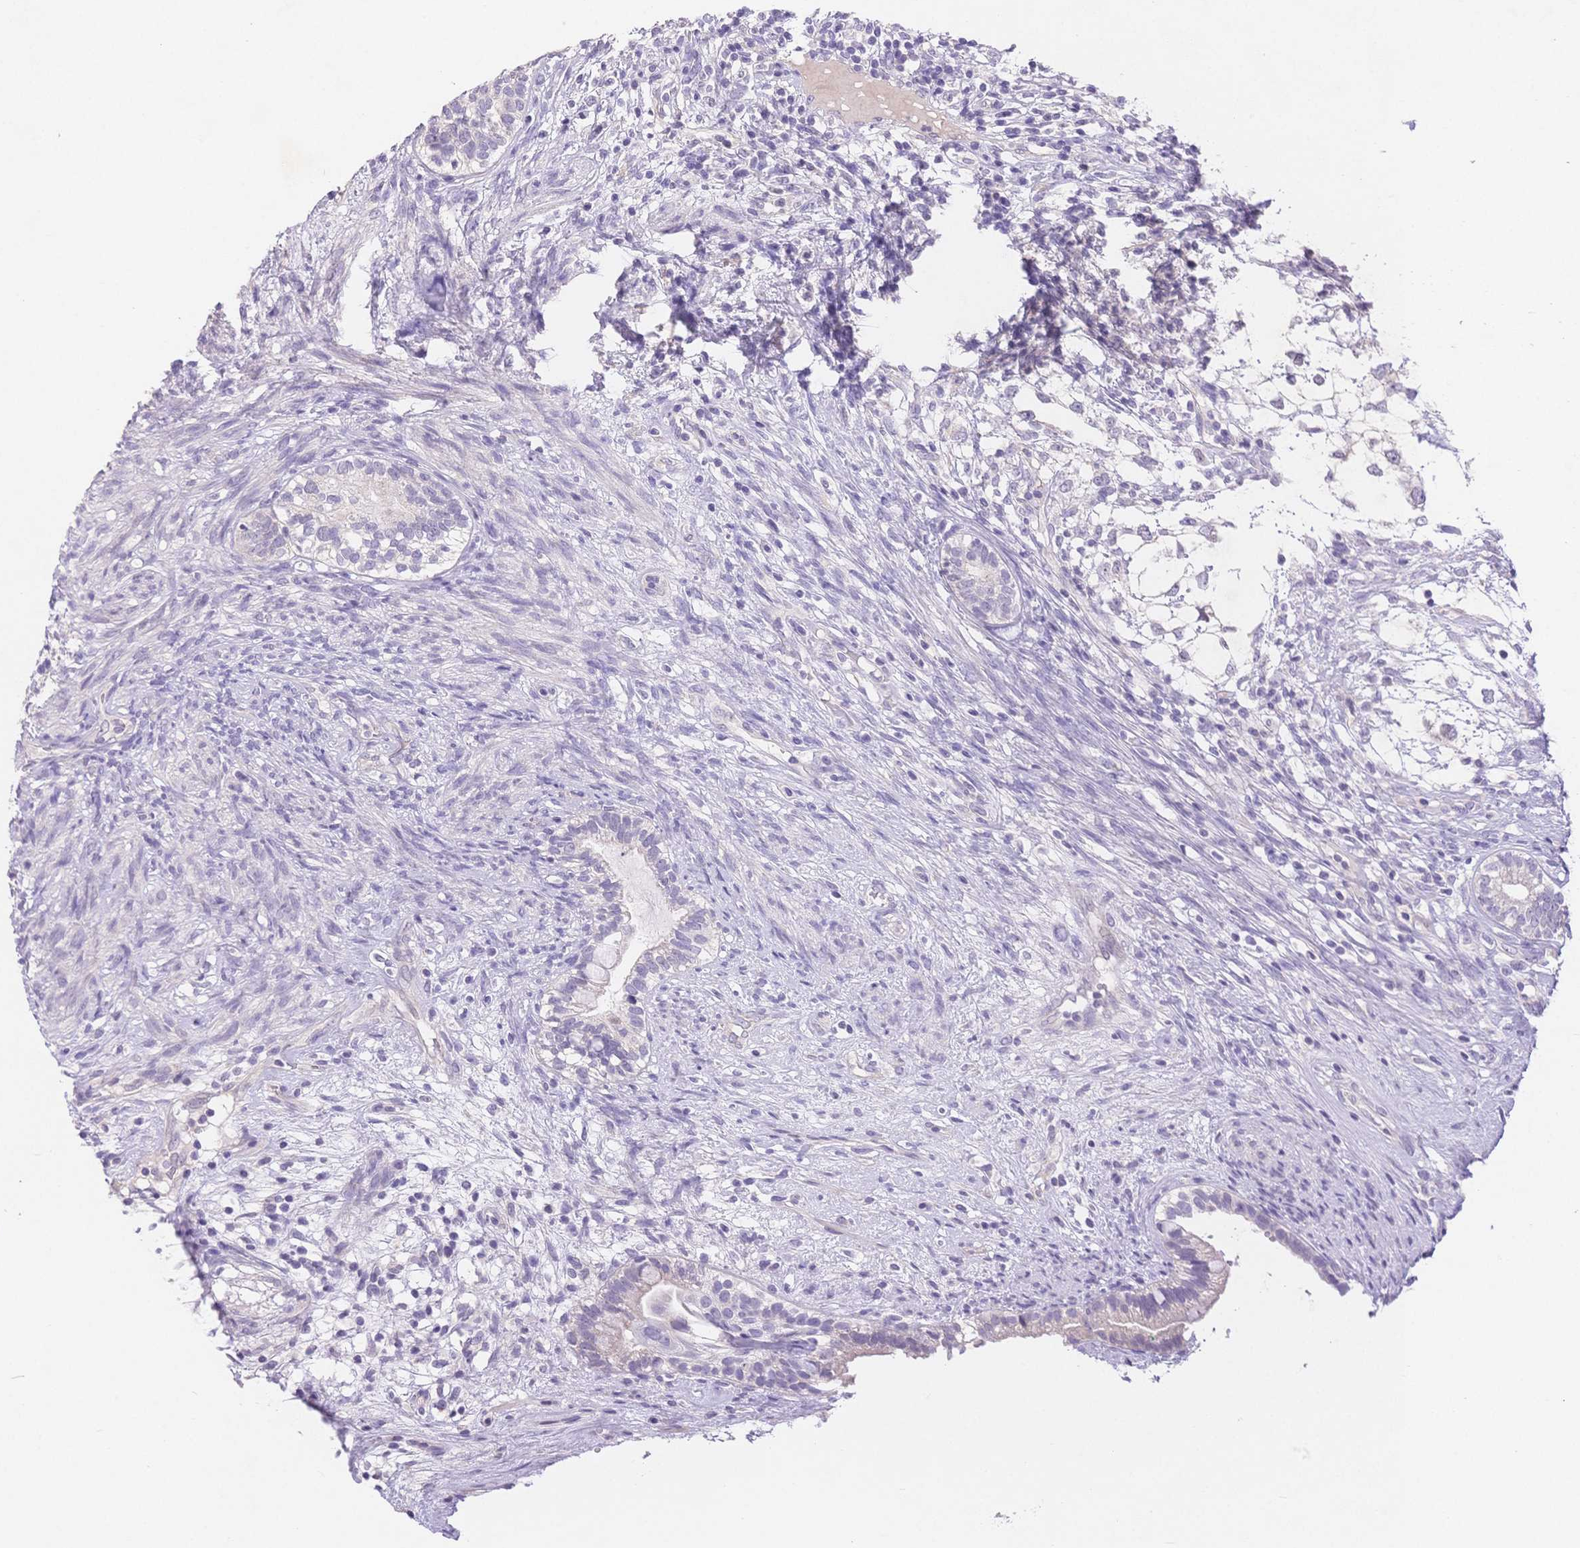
{"staining": {"intensity": "negative", "quantity": "none", "location": "none"}, "tissue": "testis cancer", "cell_type": "Tumor cells", "image_type": "cancer", "snomed": [{"axis": "morphology", "description": "Seminoma, NOS"}, {"axis": "morphology", "description": "Carcinoma, Embryonal, NOS"}, {"axis": "topography", "description": "Testis"}], "caption": "IHC of human testis seminoma shows no staining in tumor cells.", "gene": "MYOM1", "patient": {"sex": "male", "age": 41}}